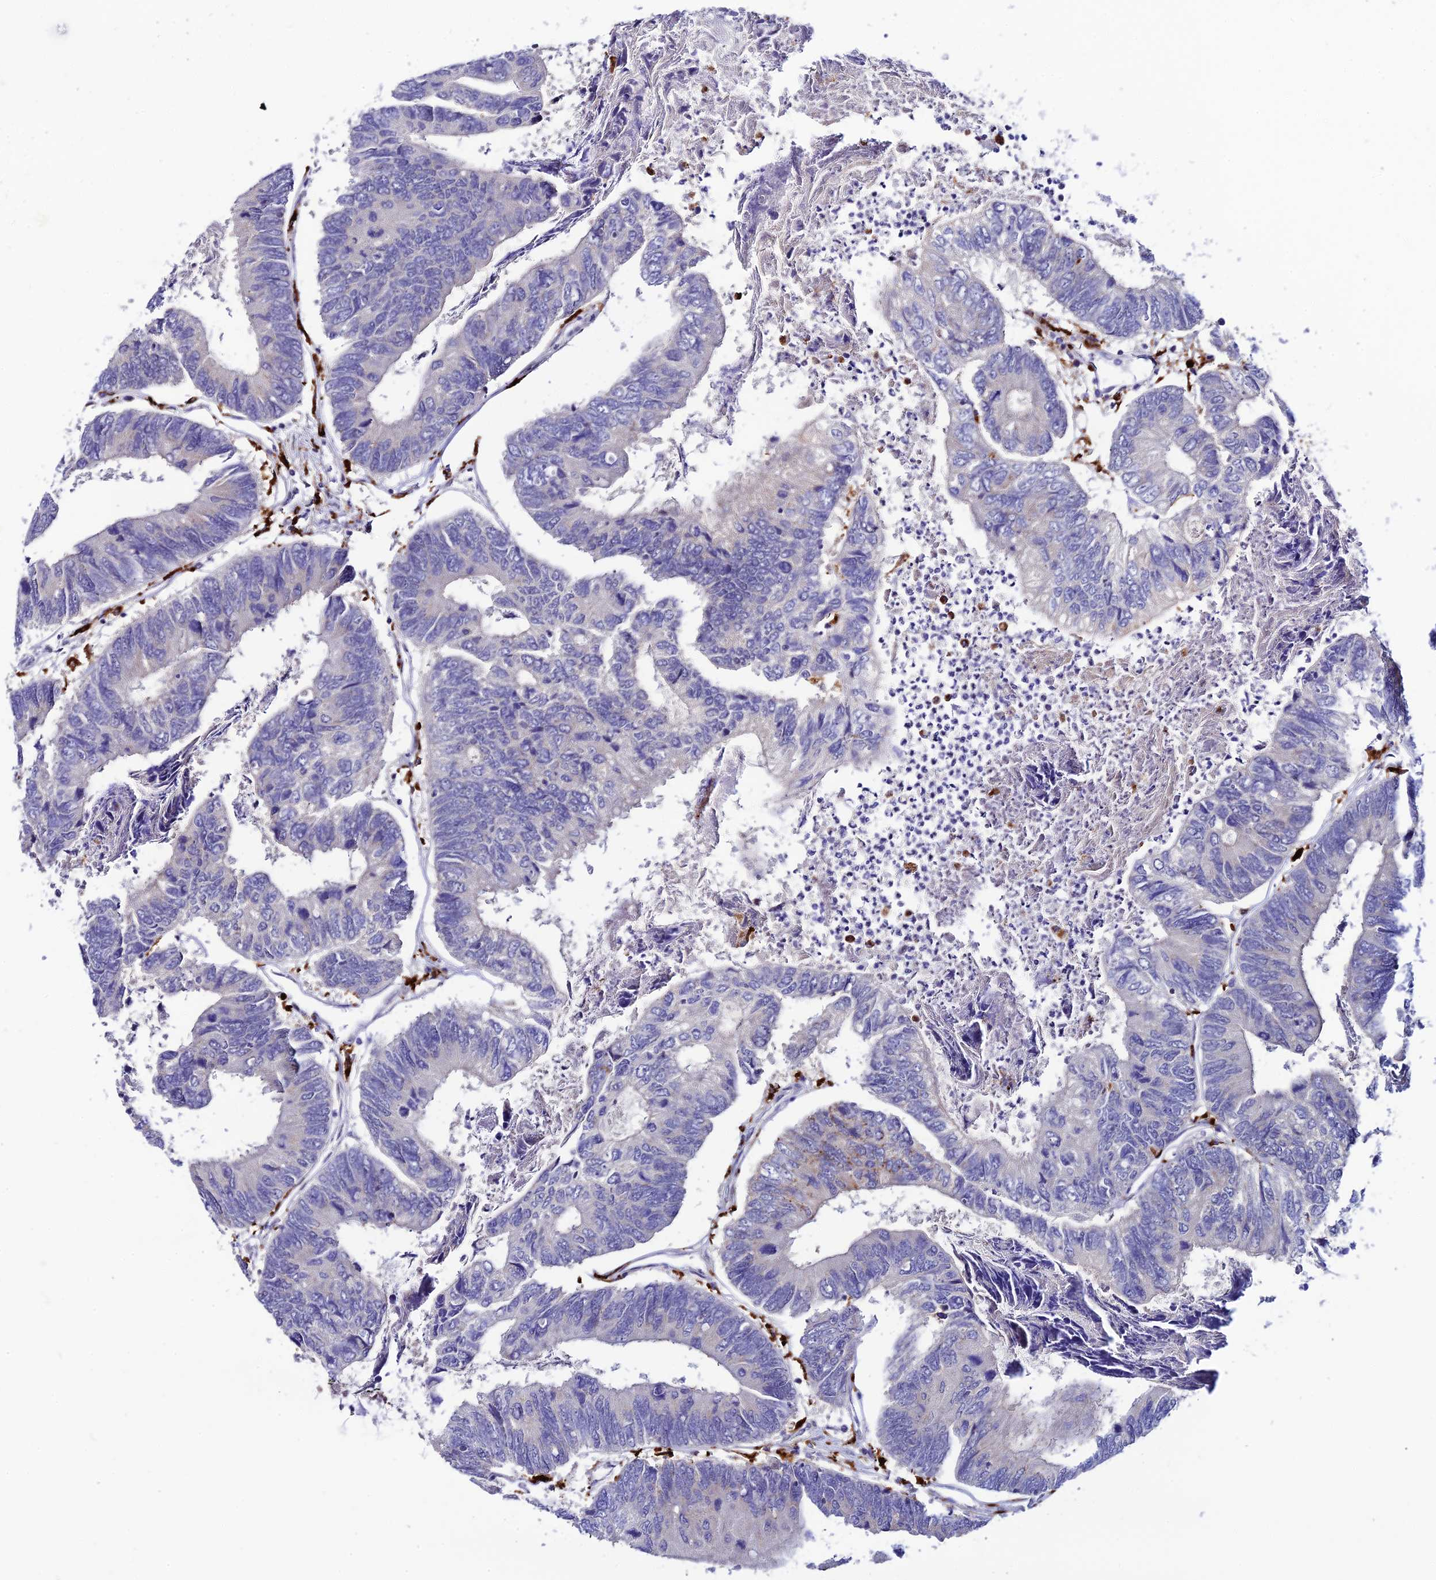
{"staining": {"intensity": "negative", "quantity": "none", "location": "none"}, "tissue": "colorectal cancer", "cell_type": "Tumor cells", "image_type": "cancer", "snomed": [{"axis": "morphology", "description": "Adenocarcinoma, NOS"}, {"axis": "topography", "description": "Colon"}], "caption": "High magnification brightfield microscopy of colorectal adenocarcinoma stained with DAB (brown) and counterstained with hematoxylin (blue): tumor cells show no significant staining.", "gene": "HIC1", "patient": {"sex": "female", "age": 67}}